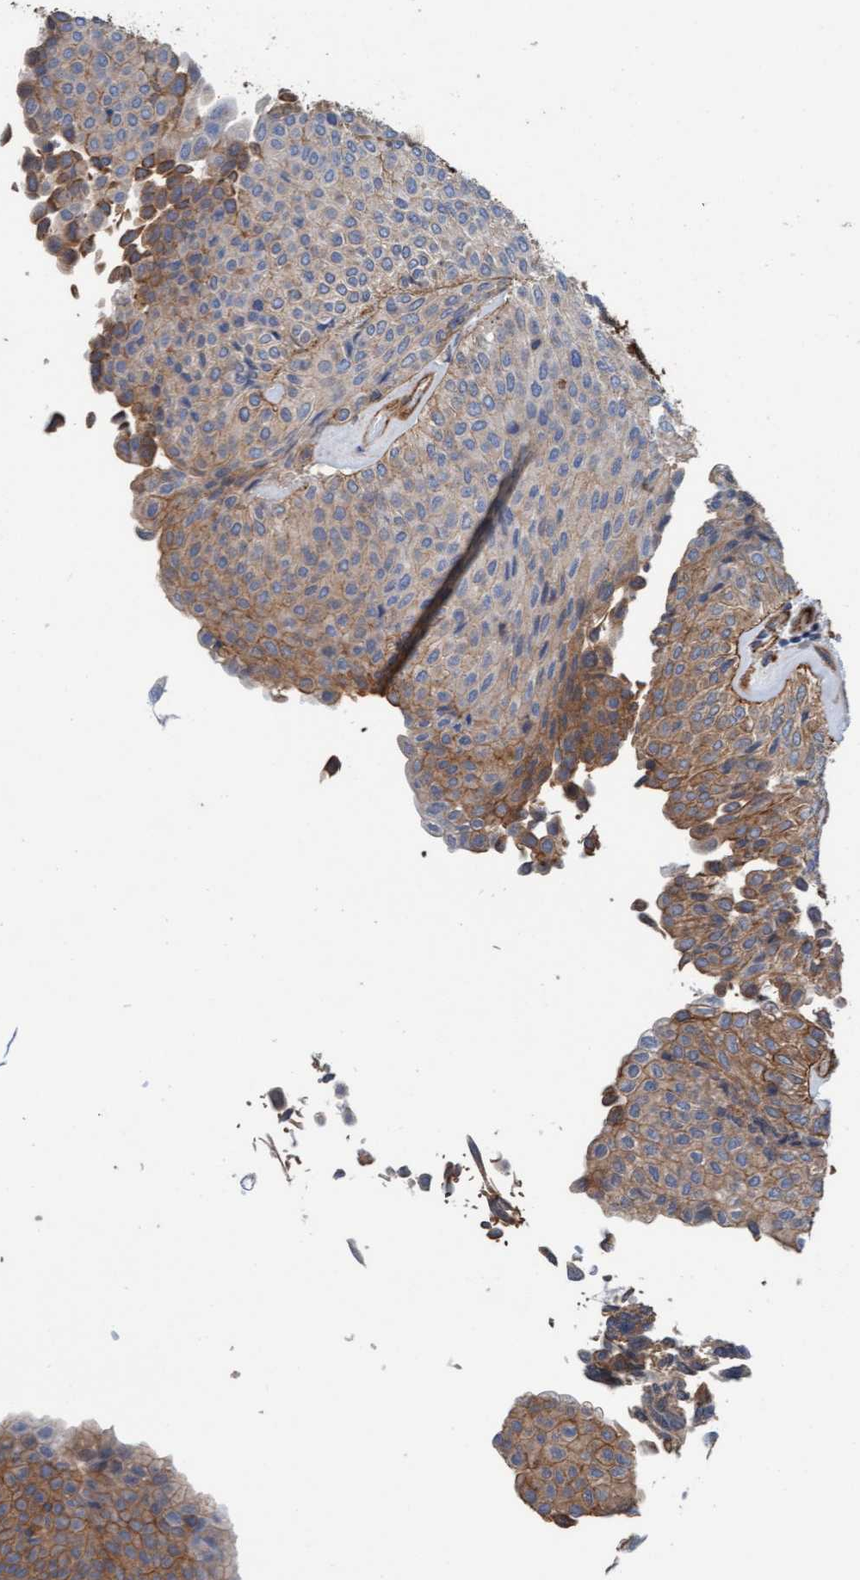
{"staining": {"intensity": "moderate", "quantity": "<25%", "location": "cytoplasmic/membranous"}, "tissue": "urothelial cancer", "cell_type": "Tumor cells", "image_type": "cancer", "snomed": [{"axis": "morphology", "description": "Urothelial carcinoma, Low grade"}, {"axis": "topography", "description": "Urinary bladder"}], "caption": "An immunohistochemistry image of tumor tissue is shown. Protein staining in brown shows moderate cytoplasmic/membranous positivity in urothelial cancer within tumor cells.", "gene": "STXBP4", "patient": {"sex": "male", "age": 78}}